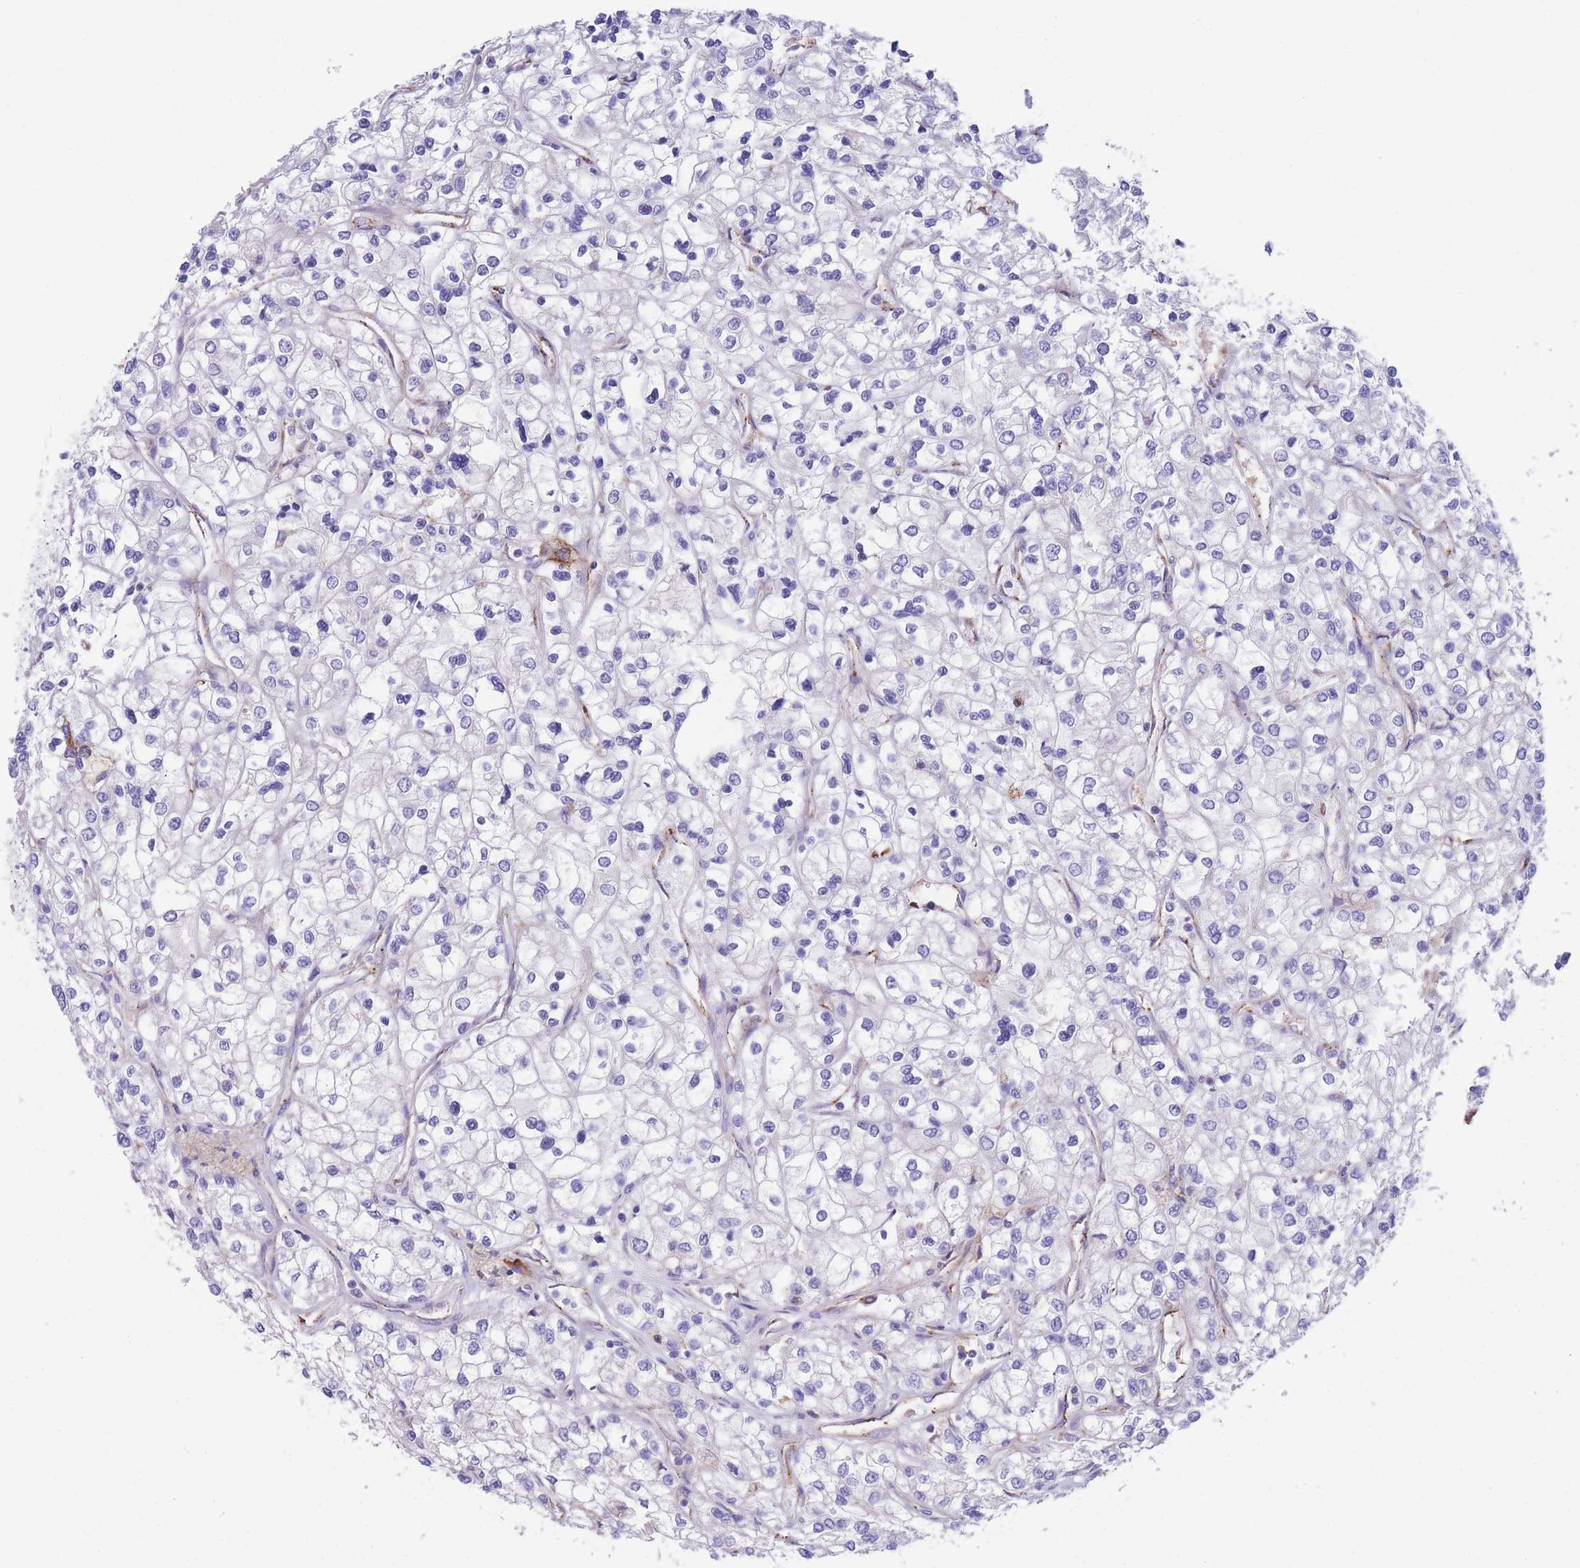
{"staining": {"intensity": "negative", "quantity": "none", "location": "none"}, "tissue": "renal cancer", "cell_type": "Tumor cells", "image_type": "cancer", "snomed": [{"axis": "morphology", "description": "Adenocarcinoma, NOS"}, {"axis": "topography", "description": "Kidney"}], "caption": "An immunohistochemistry image of renal cancer is shown. There is no staining in tumor cells of renal cancer.", "gene": "DET1", "patient": {"sex": "male", "age": 80}}